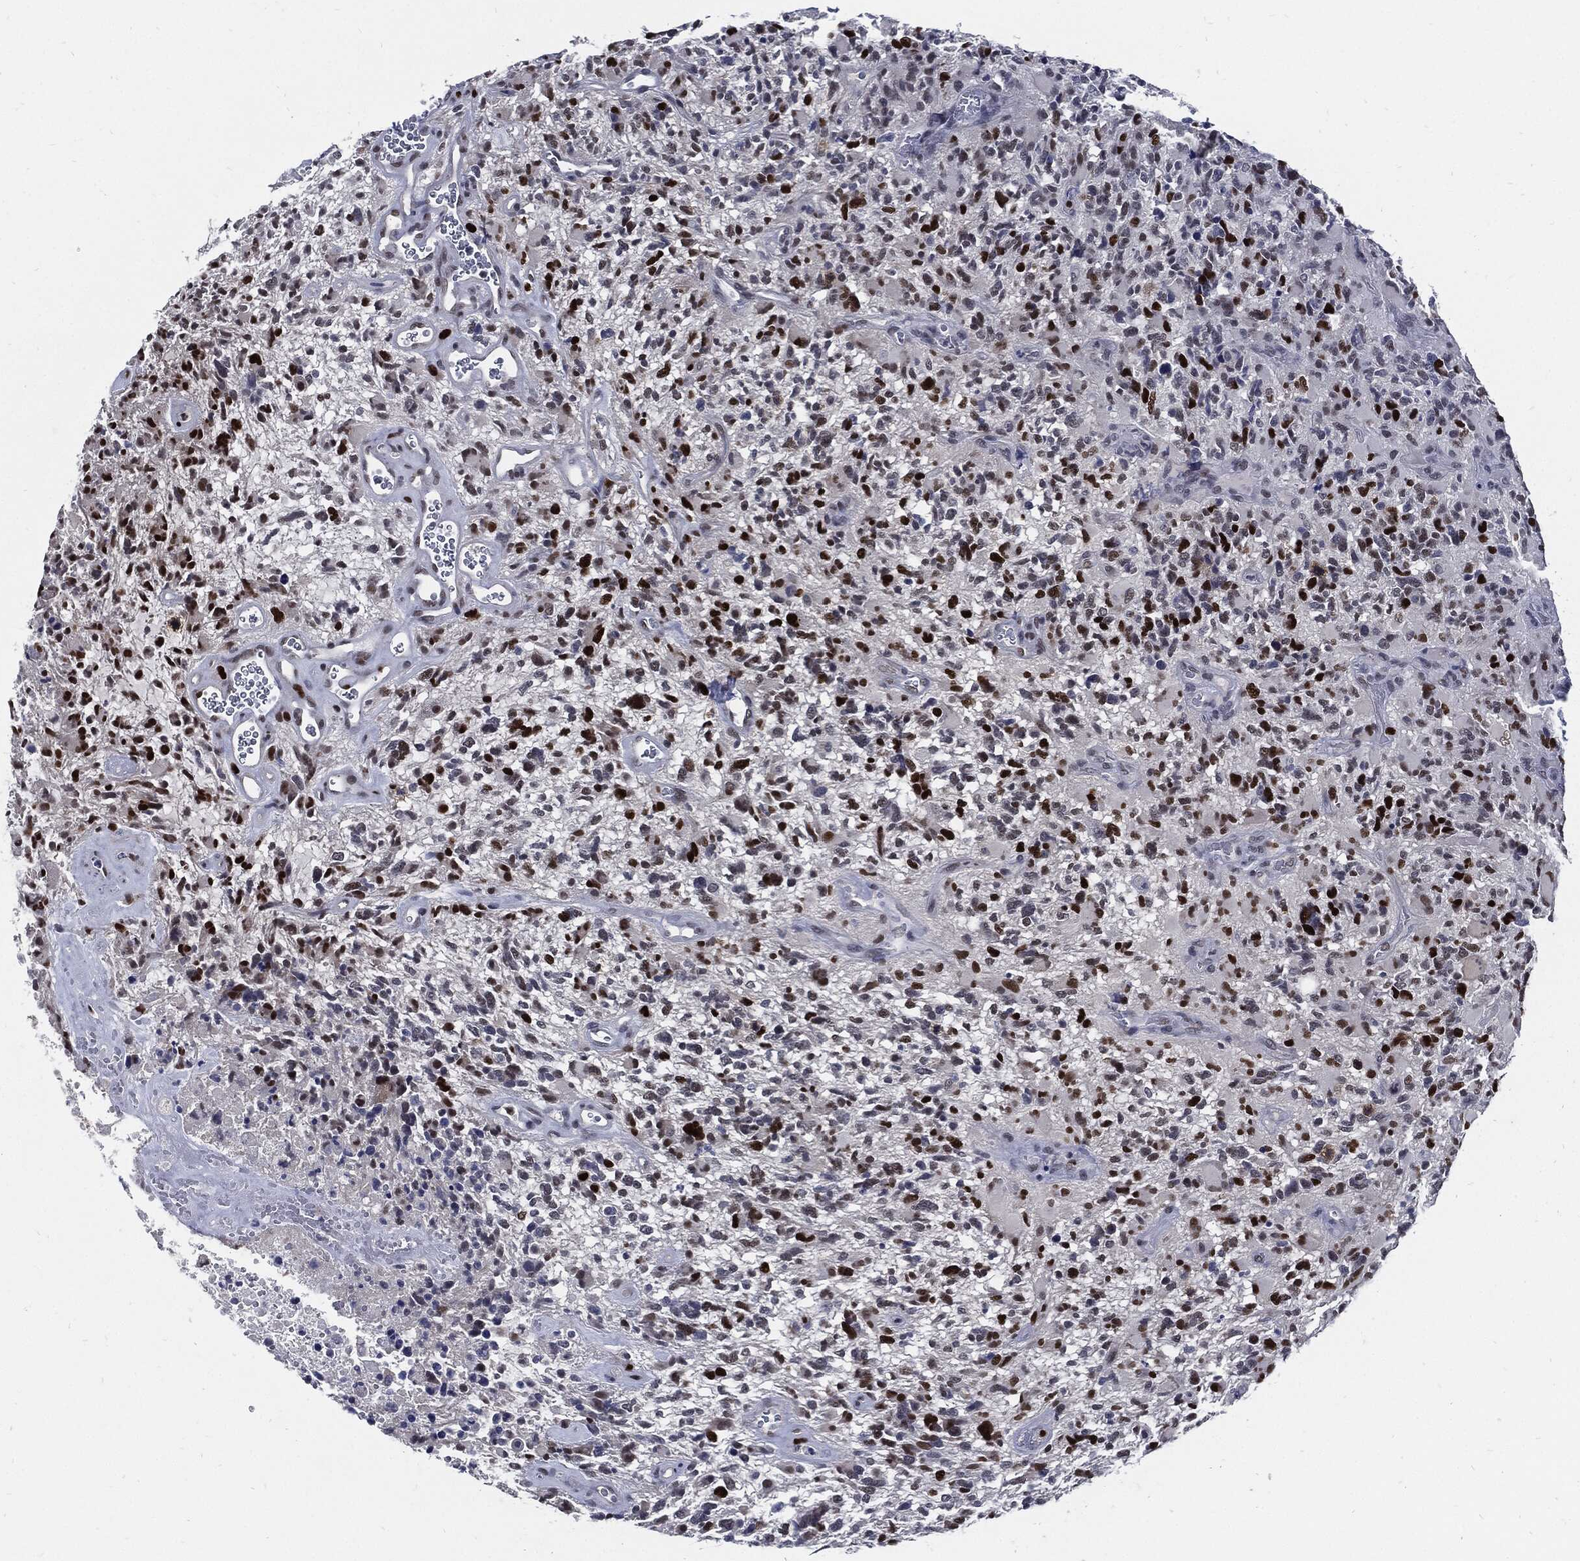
{"staining": {"intensity": "strong", "quantity": "25%-75%", "location": "nuclear"}, "tissue": "glioma", "cell_type": "Tumor cells", "image_type": "cancer", "snomed": [{"axis": "morphology", "description": "Glioma, malignant, High grade"}, {"axis": "topography", "description": "Brain"}], "caption": "A high-resolution histopathology image shows immunohistochemistry staining of glioma, which shows strong nuclear positivity in about 25%-75% of tumor cells.", "gene": "NBN", "patient": {"sex": "female", "age": 71}}